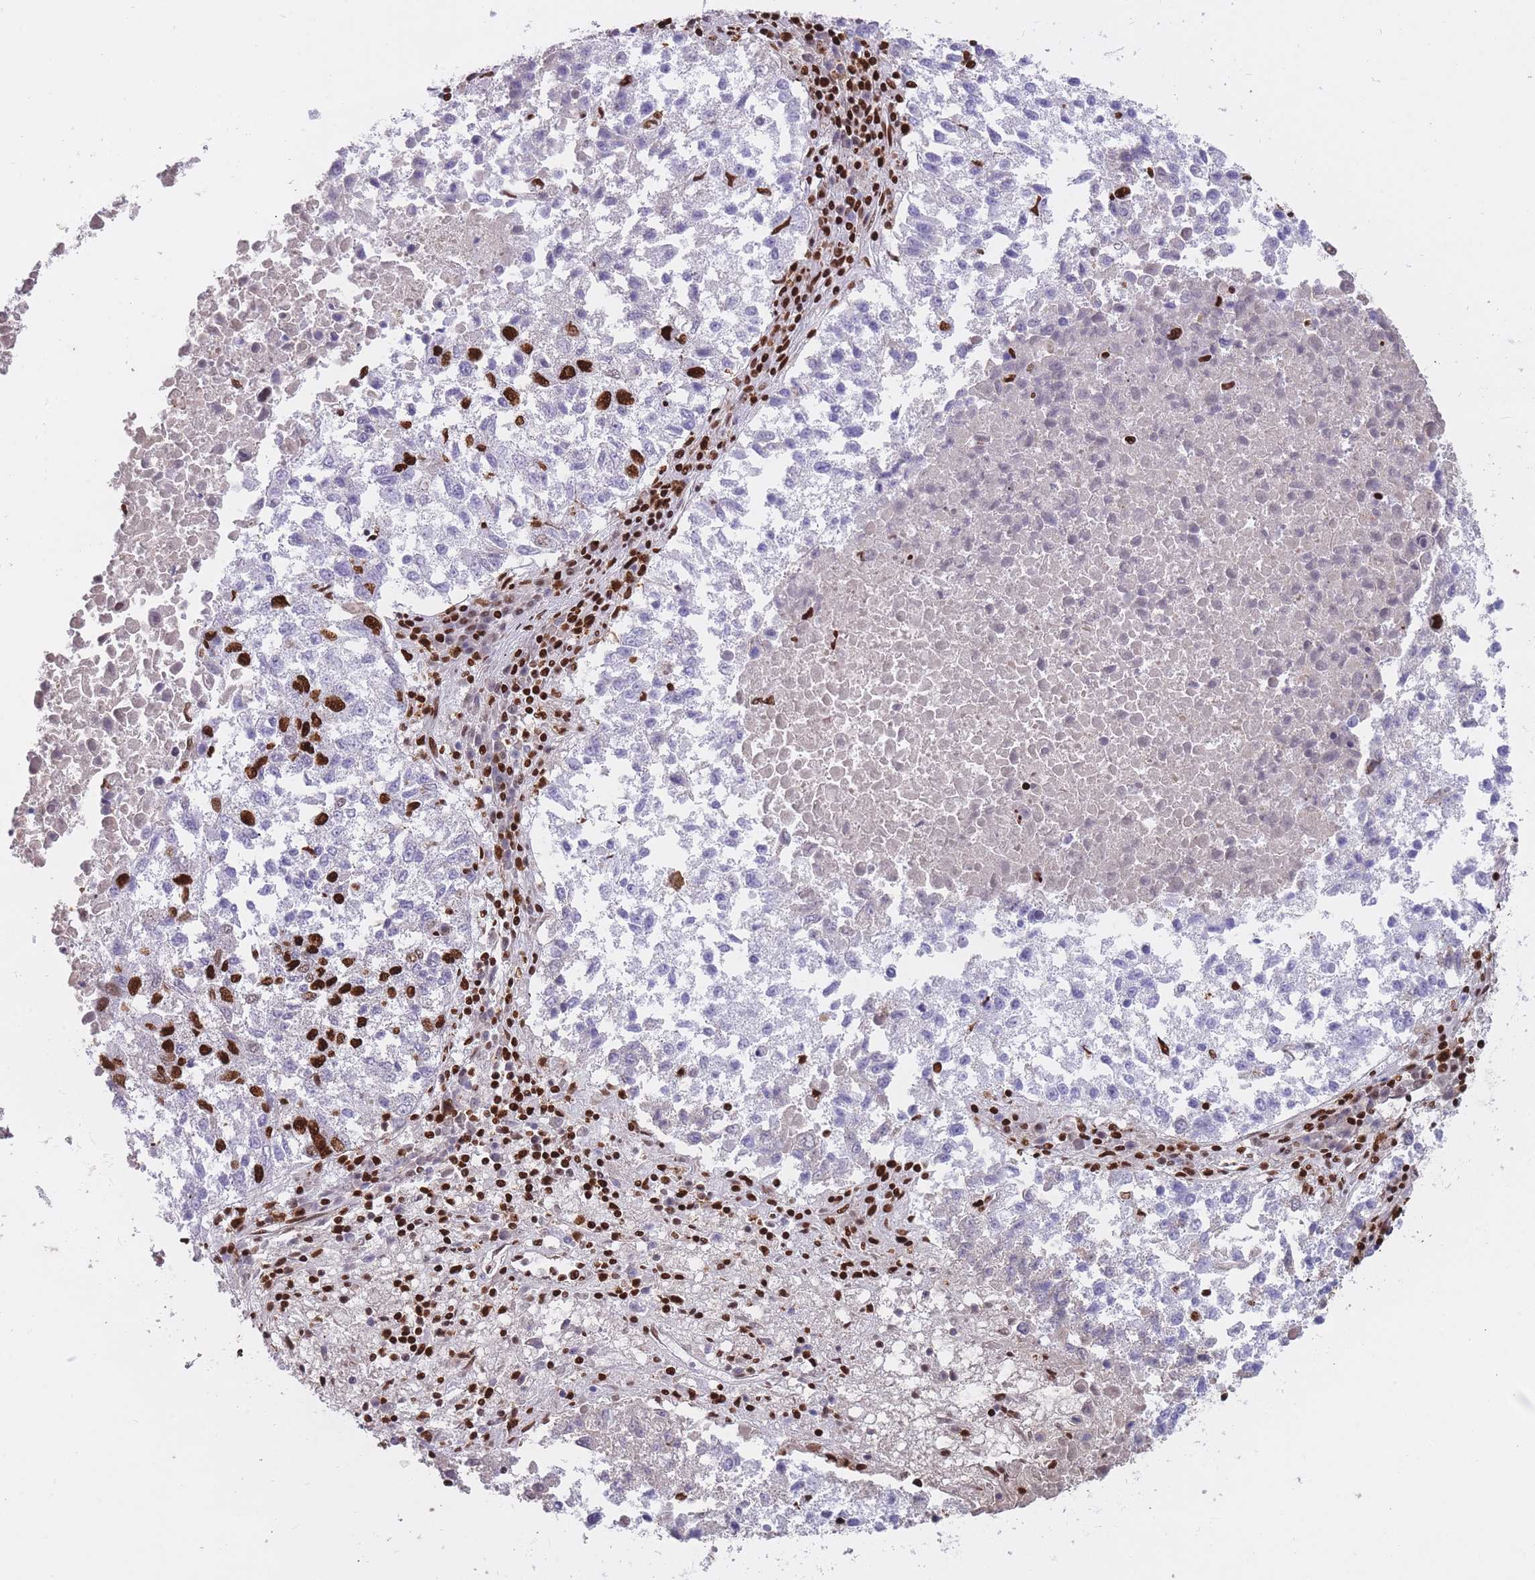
{"staining": {"intensity": "strong", "quantity": "<25%", "location": "nuclear"}, "tissue": "lung cancer", "cell_type": "Tumor cells", "image_type": "cancer", "snomed": [{"axis": "morphology", "description": "Squamous cell carcinoma, NOS"}, {"axis": "topography", "description": "Lung"}], "caption": "There is medium levels of strong nuclear positivity in tumor cells of lung cancer, as demonstrated by immunohistochemical staining (brown color).", "gene": "HNRNPUL1", "patient": {"sex": "male", "age": 73}}